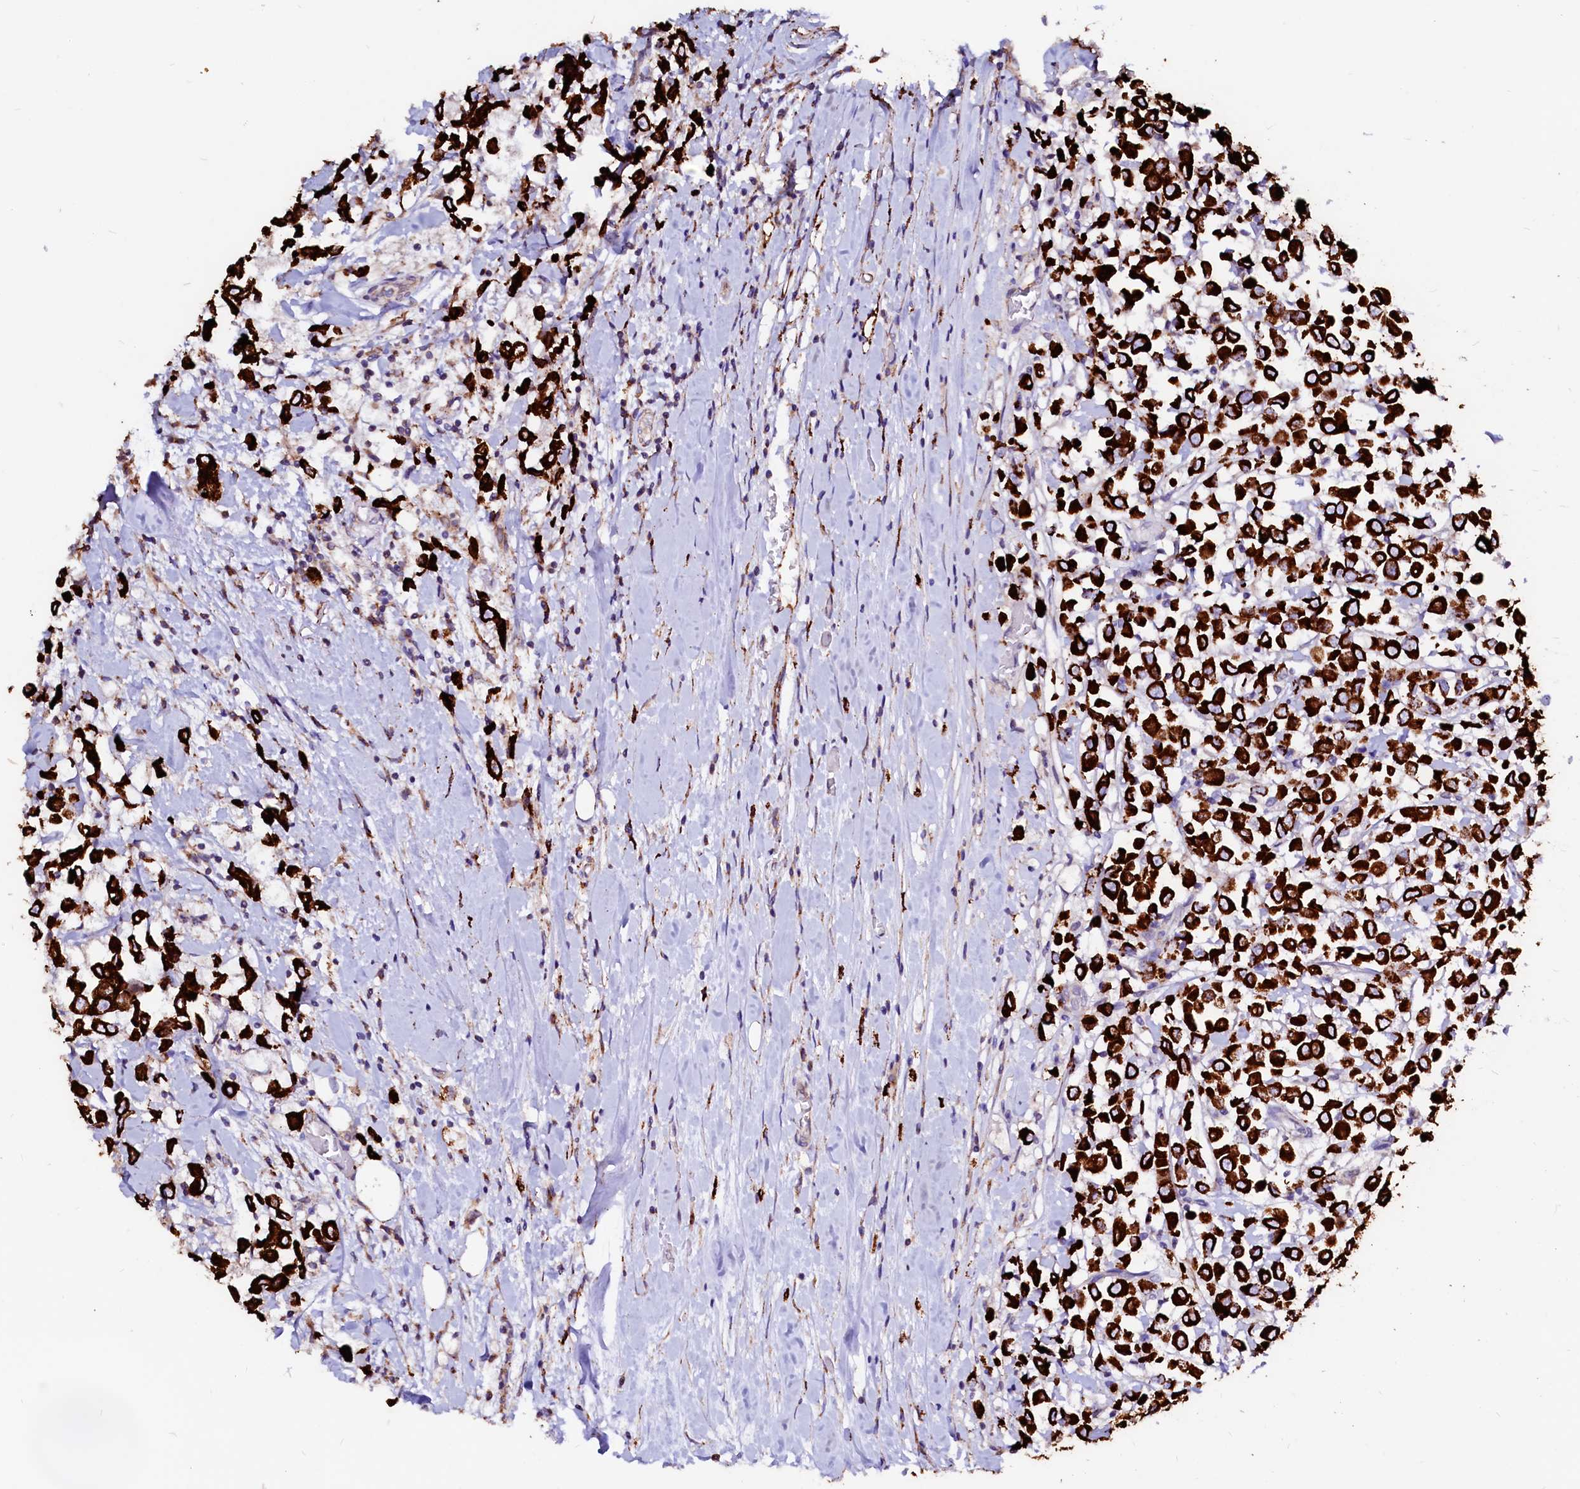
{"staining": {"intensity": "strong", "quantity": ">75%", "location": "cytoplasmic/membranous"}, "tissue": "breast cancer", "cell_type": "Tumor cells", "image_type": "cancer", "snomed": [{"axis": "morphology", "description": "Duct carcinoma"}, {"axis": "topography", "description": "Breast"}], "caption": "Human breast cancer (intraductal carcinoma) stained for a protein (brown) shows strong cytoplasmic/membranous positive expression in about >75% of tumor cells.", "gene": "MAOB", "patient": {"sex": "female", "age": 61}}